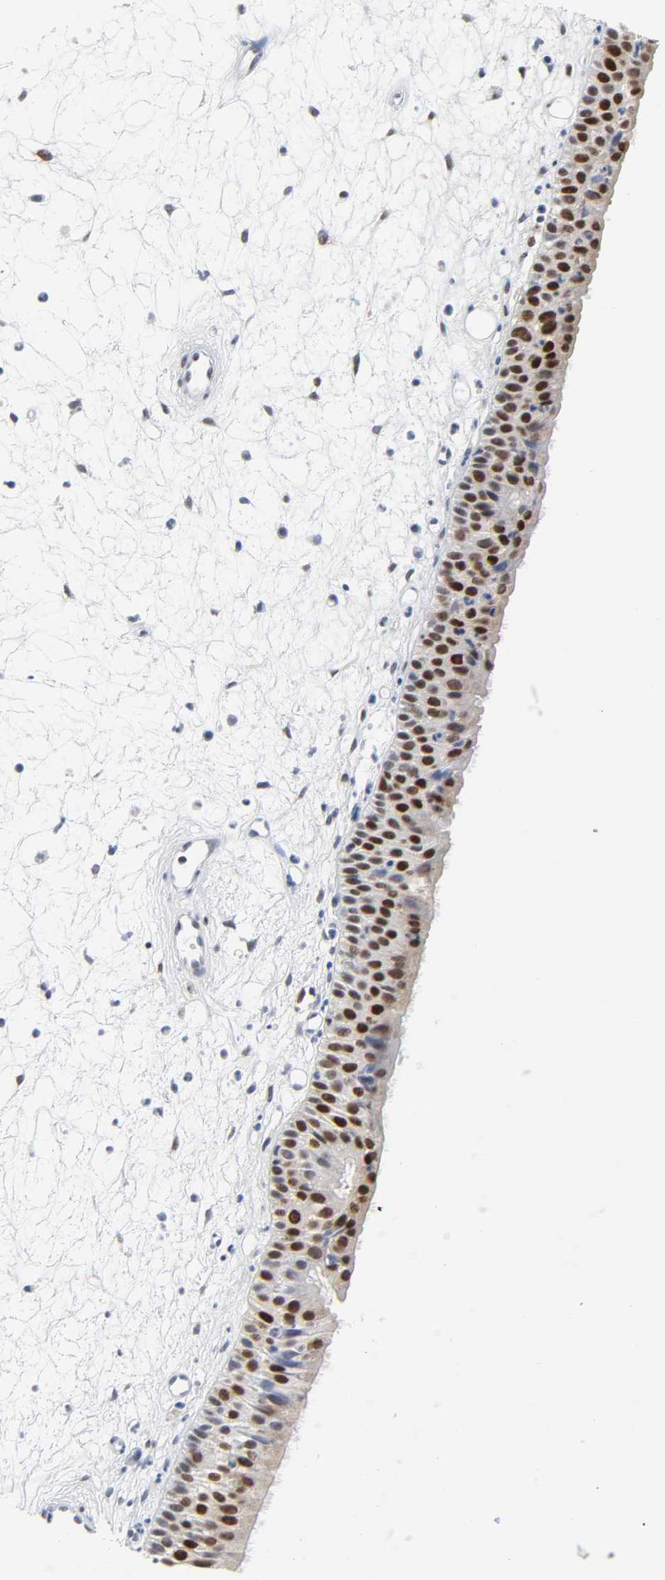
{"staining": {"intensity": "strong", "quantity": ">75%", "location": "nuclear"}, "tissue": "nasopharynx", "cell_type": "Respiratory epithelial cells", "image_type": "normal", "snomed": [{"axis": "morphology", "description": "Normal tissue, NOS"}, {"axis": "topography", "description": "Nasopharynx"}], "caption": "DAB immunohistochemical staining of normal nasopharynx displays strong nuclear protein expression in about >75% of respiratory epithelial cells.", "gene": "WEE1", "patient": {"sex": "female", "age": 54}}